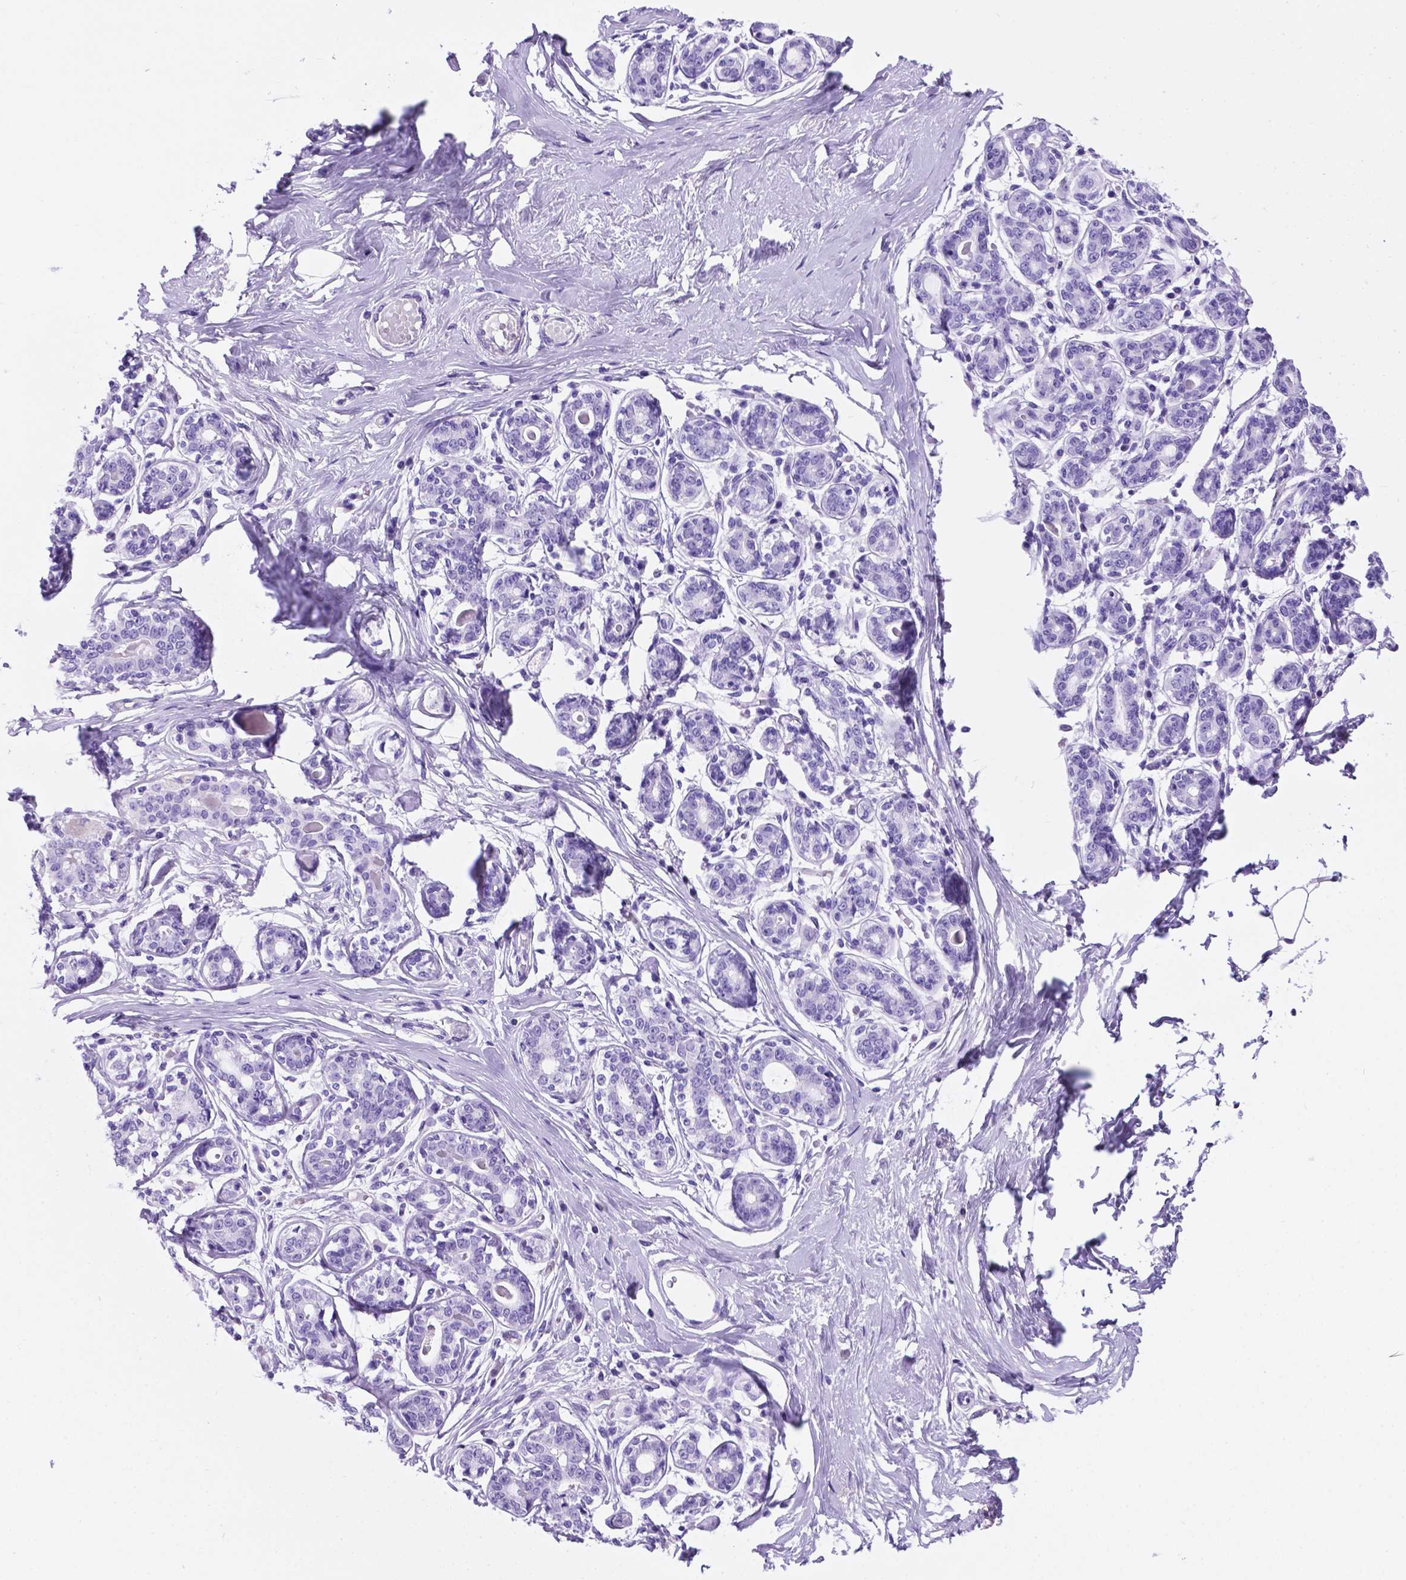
{"staining": {"intensity": "negative", "quantity": "none", "location": "none"}, "tissue": "breast", "cell_type": "Adipocytes", "image_type": "normal", "snomed": [{"axis": "morphology", "description": "Normal tissue, NOS"}, {"axis": "topography", "description": "Skin"}, {"axis": "topography", "description": "Breast"}], "caption": "Immunohistochemical staining of benign breast displays no significant expression in adipocytes.", "gene": "C17orf107", "patient": {"sex": "female", "age": 43}}